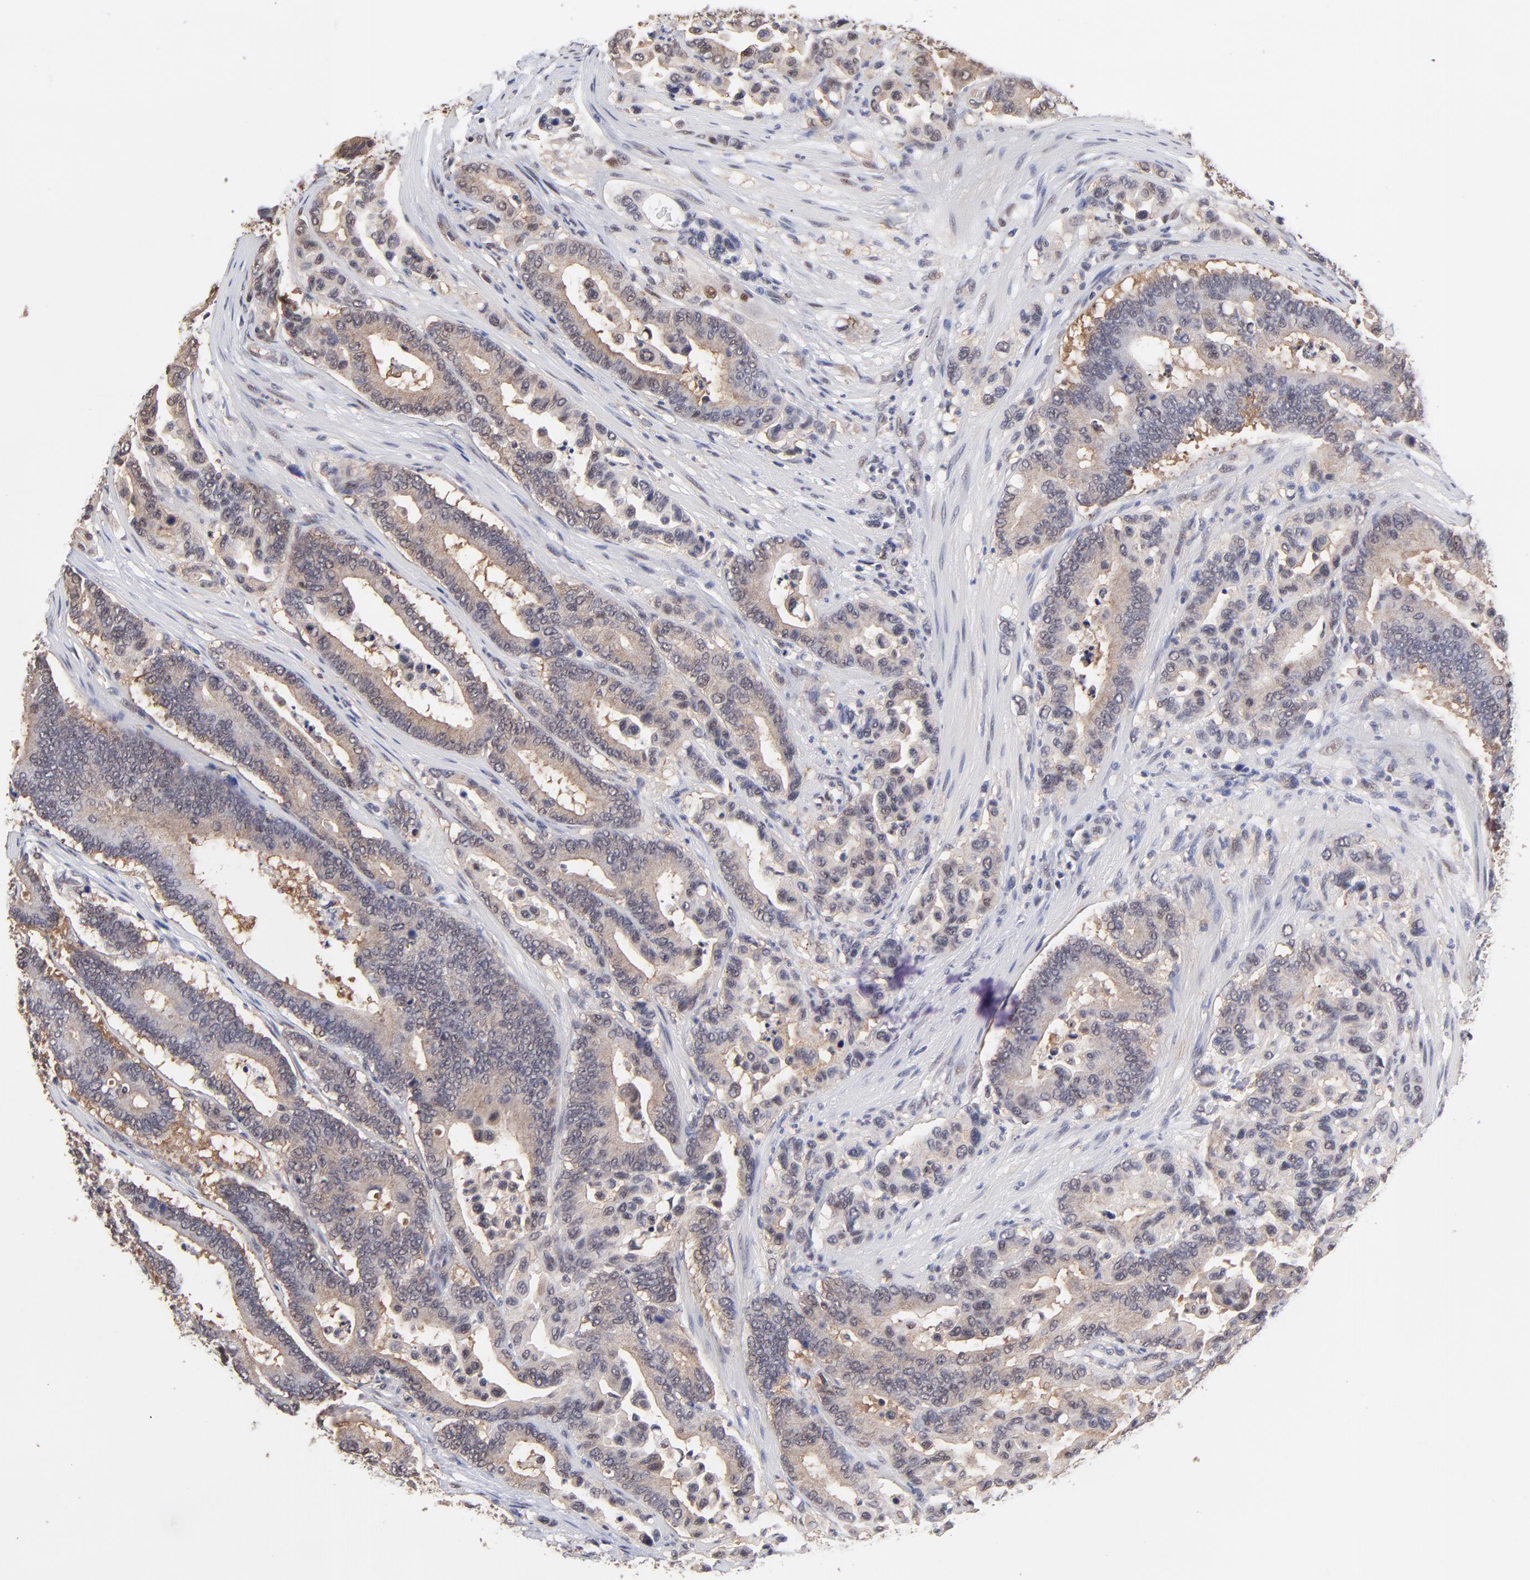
{"staining": {"intensity": "weak", "quantity": ">75%", "location": "cytoplasmic/membranous"}, "tissue": "colorectal cancer", "cell_type": "Tumor cells", "image_type": "cancer", "snomed": [{"axis": "morphology", "description": "Normal tissue, NOS"}, {"axis": "morphology", "description": "Adenocarcinoma, NOS"}, {"axis": "topography", "description": "Colon"}], "caption": "Immunohistochemical staining of human adenocarcinoma (colorectal) reveals low levels of weak cytoplasmic/membranous positivity in approximately >75% of tumor cells.", "gene": "PSMC4", "patient": {"sex": "male", "age": 82}}